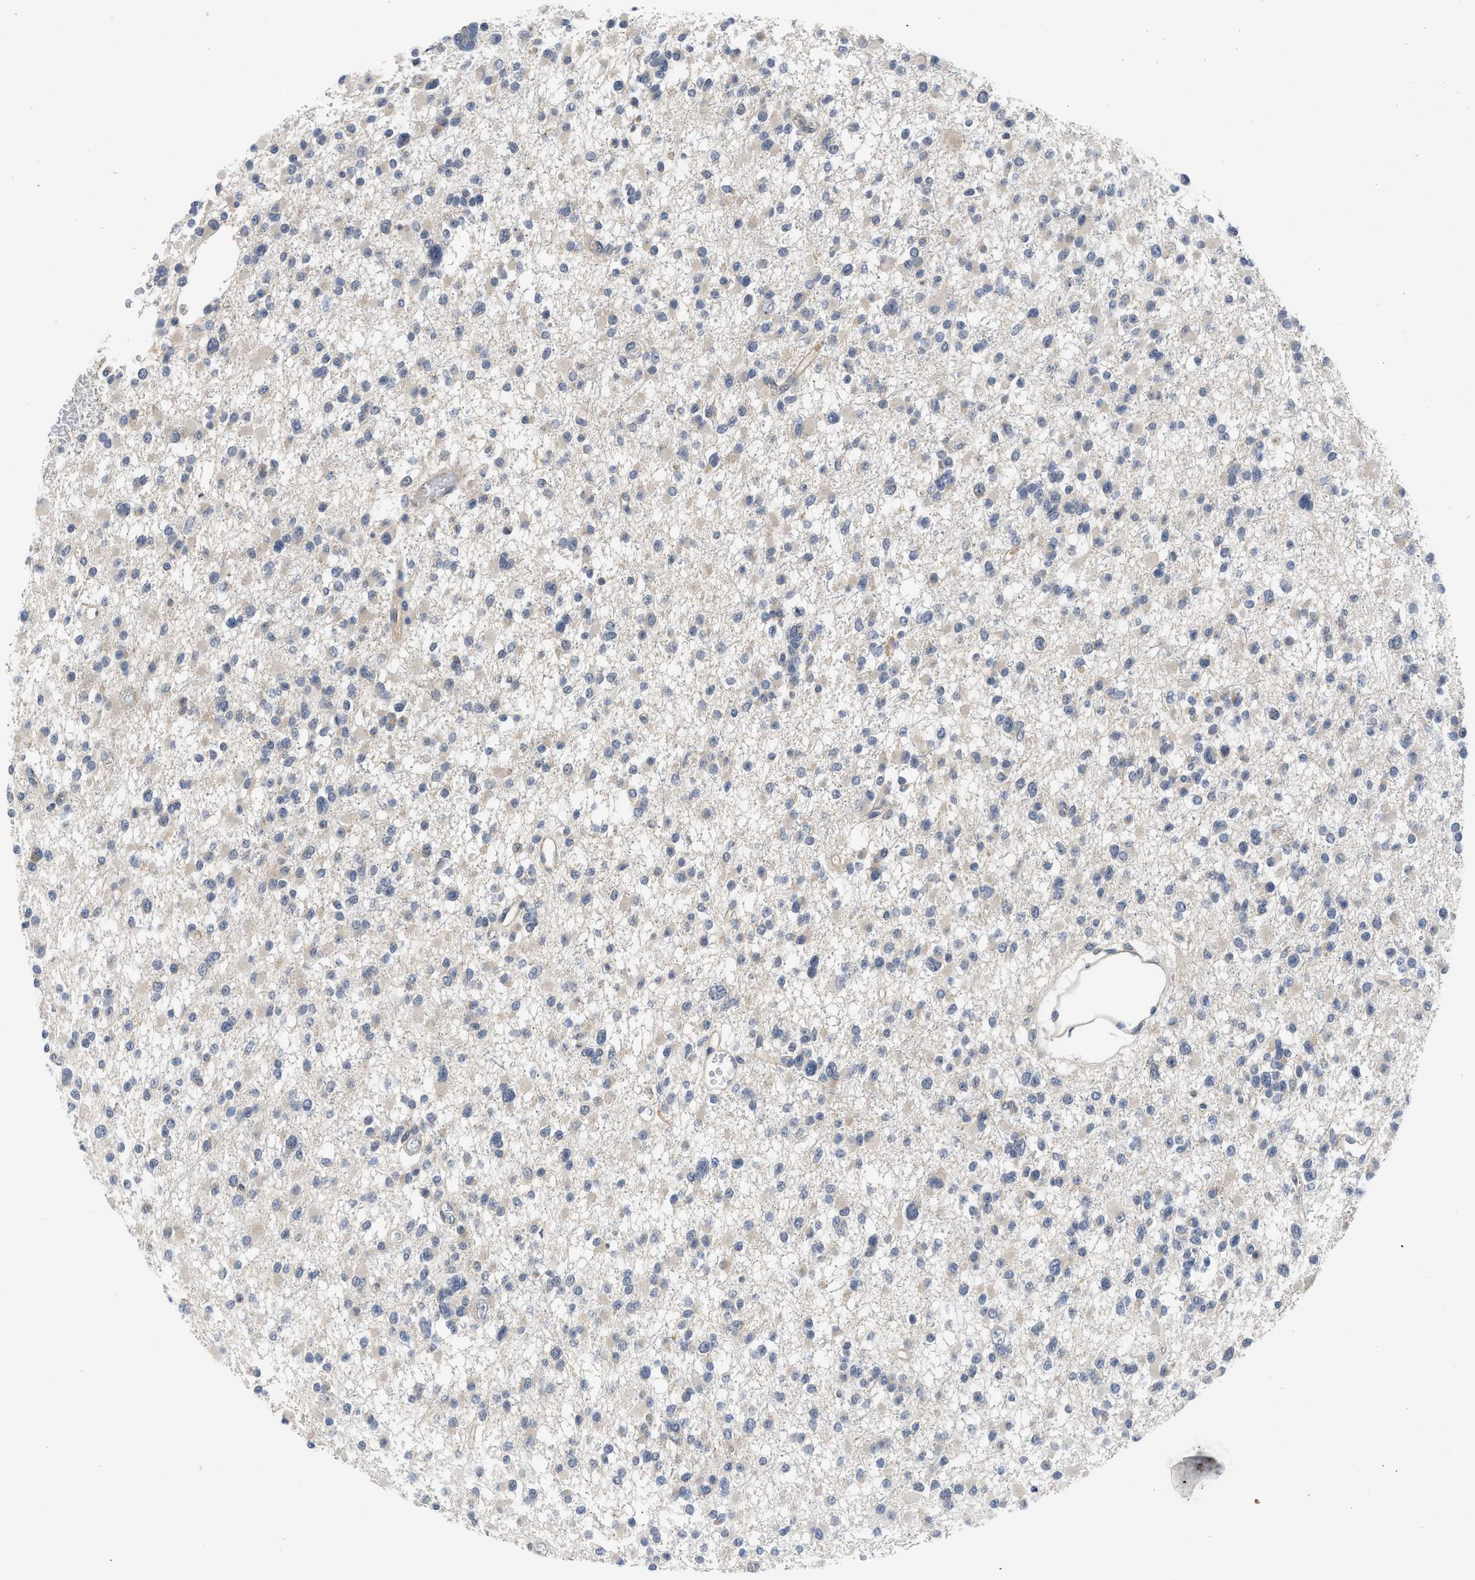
{"staining": {"intensity": "negative", "quantity": "none", "location": "none"}, "tissue": "glioma", "cell_type": "Tumor cells", "image_type": "cancer", "snomed": [{"axis": "morphology", "description": "Glioma, malignant, Low grade"}, {"axis": "topography", "description": "Brain"}], "caption": "Low-grade glioma (malignant) stained for a protein using immunohistochemistry exhibits no staining tumor cells.", "gene": "LDAF1", "patient": {"sex": "female", "age": 22}}